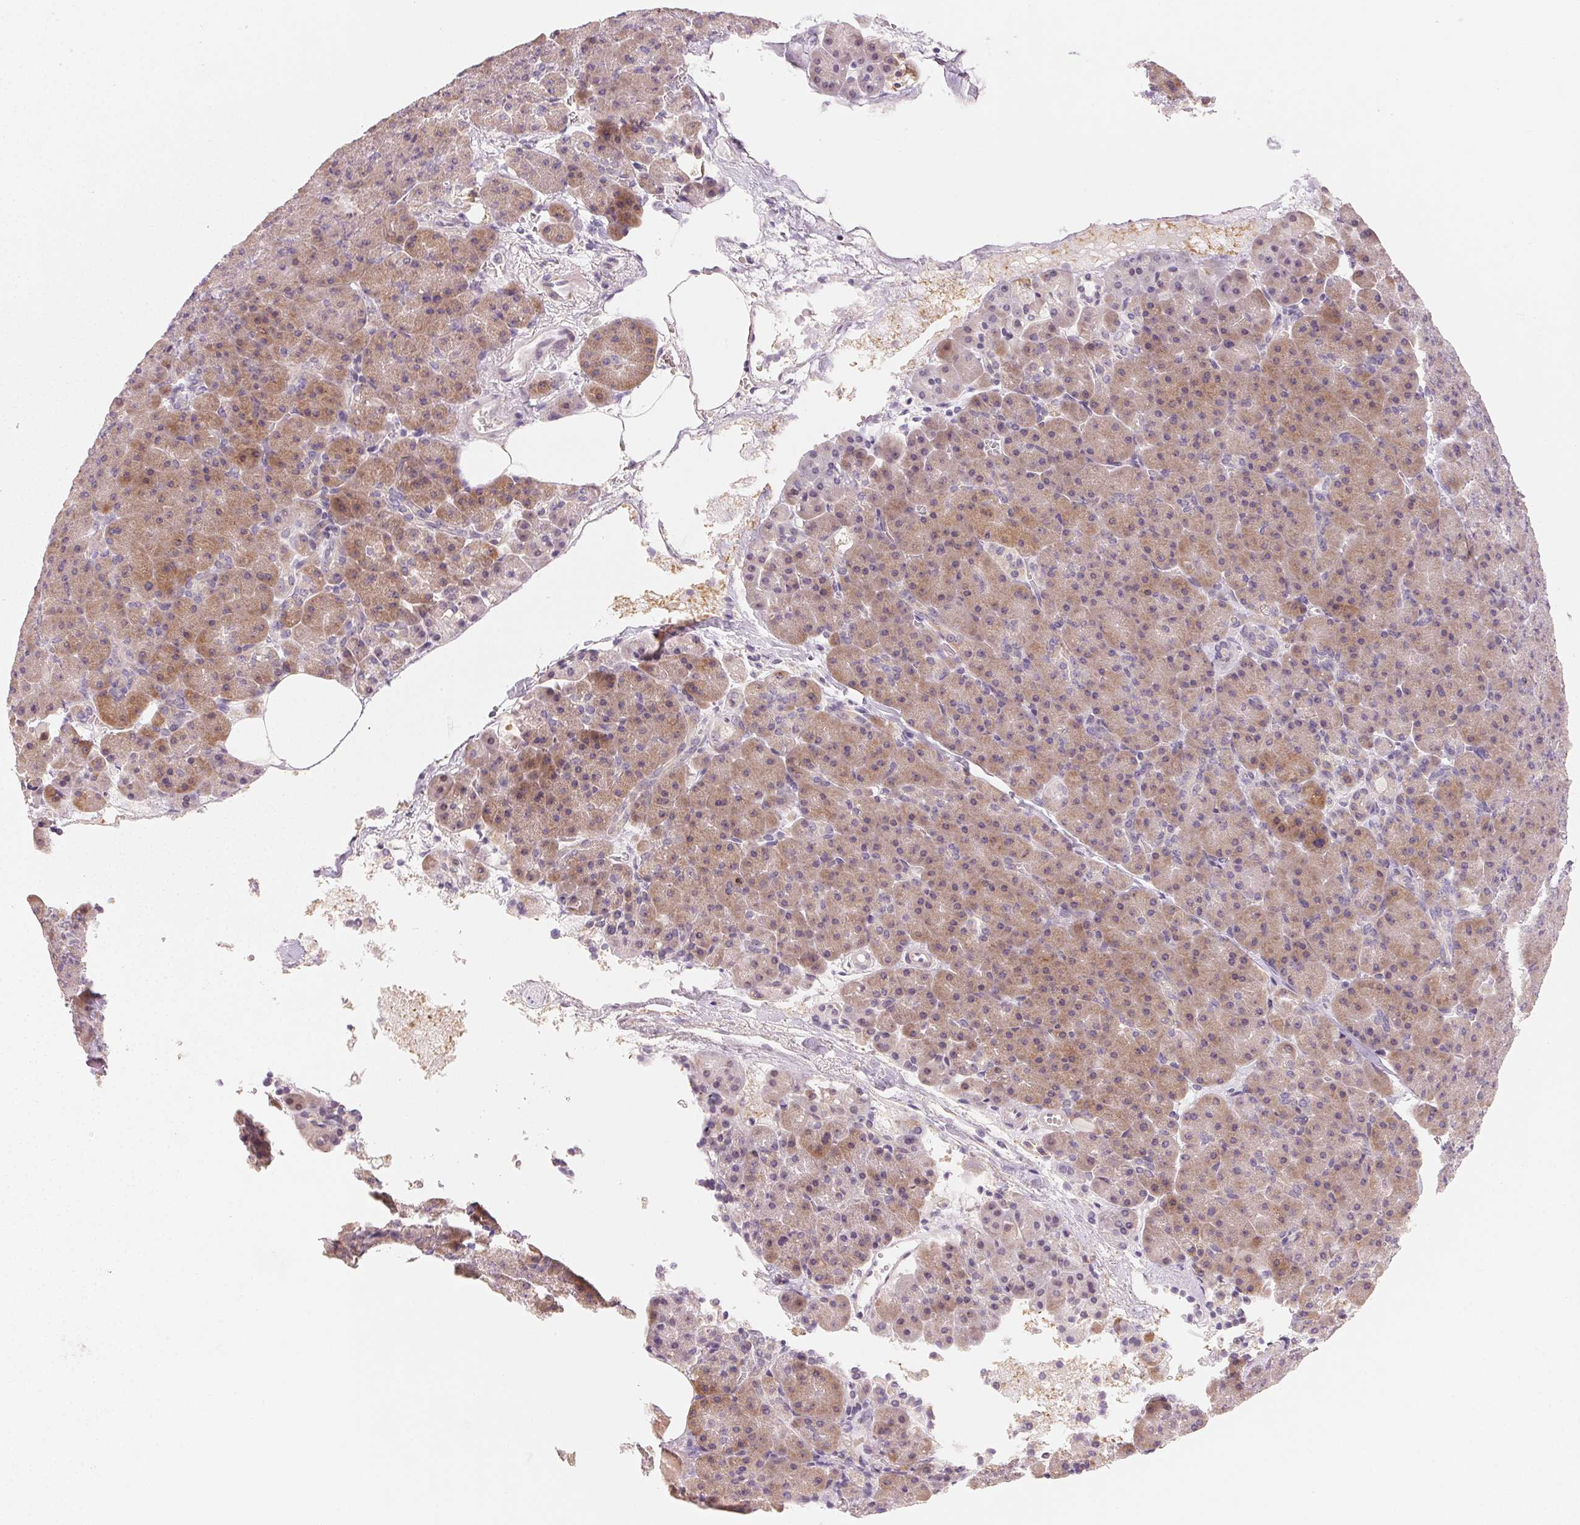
{"staining": {"intensity": "weak", "quantity": ">75%", "location": "cytoplasmic/membranous"}, "tissue": "pancreas", "cell_type": "Exocrine glandular cells", "image_type": "normal", "snomed": [{"axis": "morphology", "description": "Normal tissue, NOS"}, {"axis": "topography", "description": "Pancreas"}], "caption": "Normal pancreas reveals weak cytoplasmic/membranous staining in about >75% of exocrine glandular cells Nuclei are stained in blue..", "gene": "MYBL1", "patient": {"sex": "female", "age": 74}}